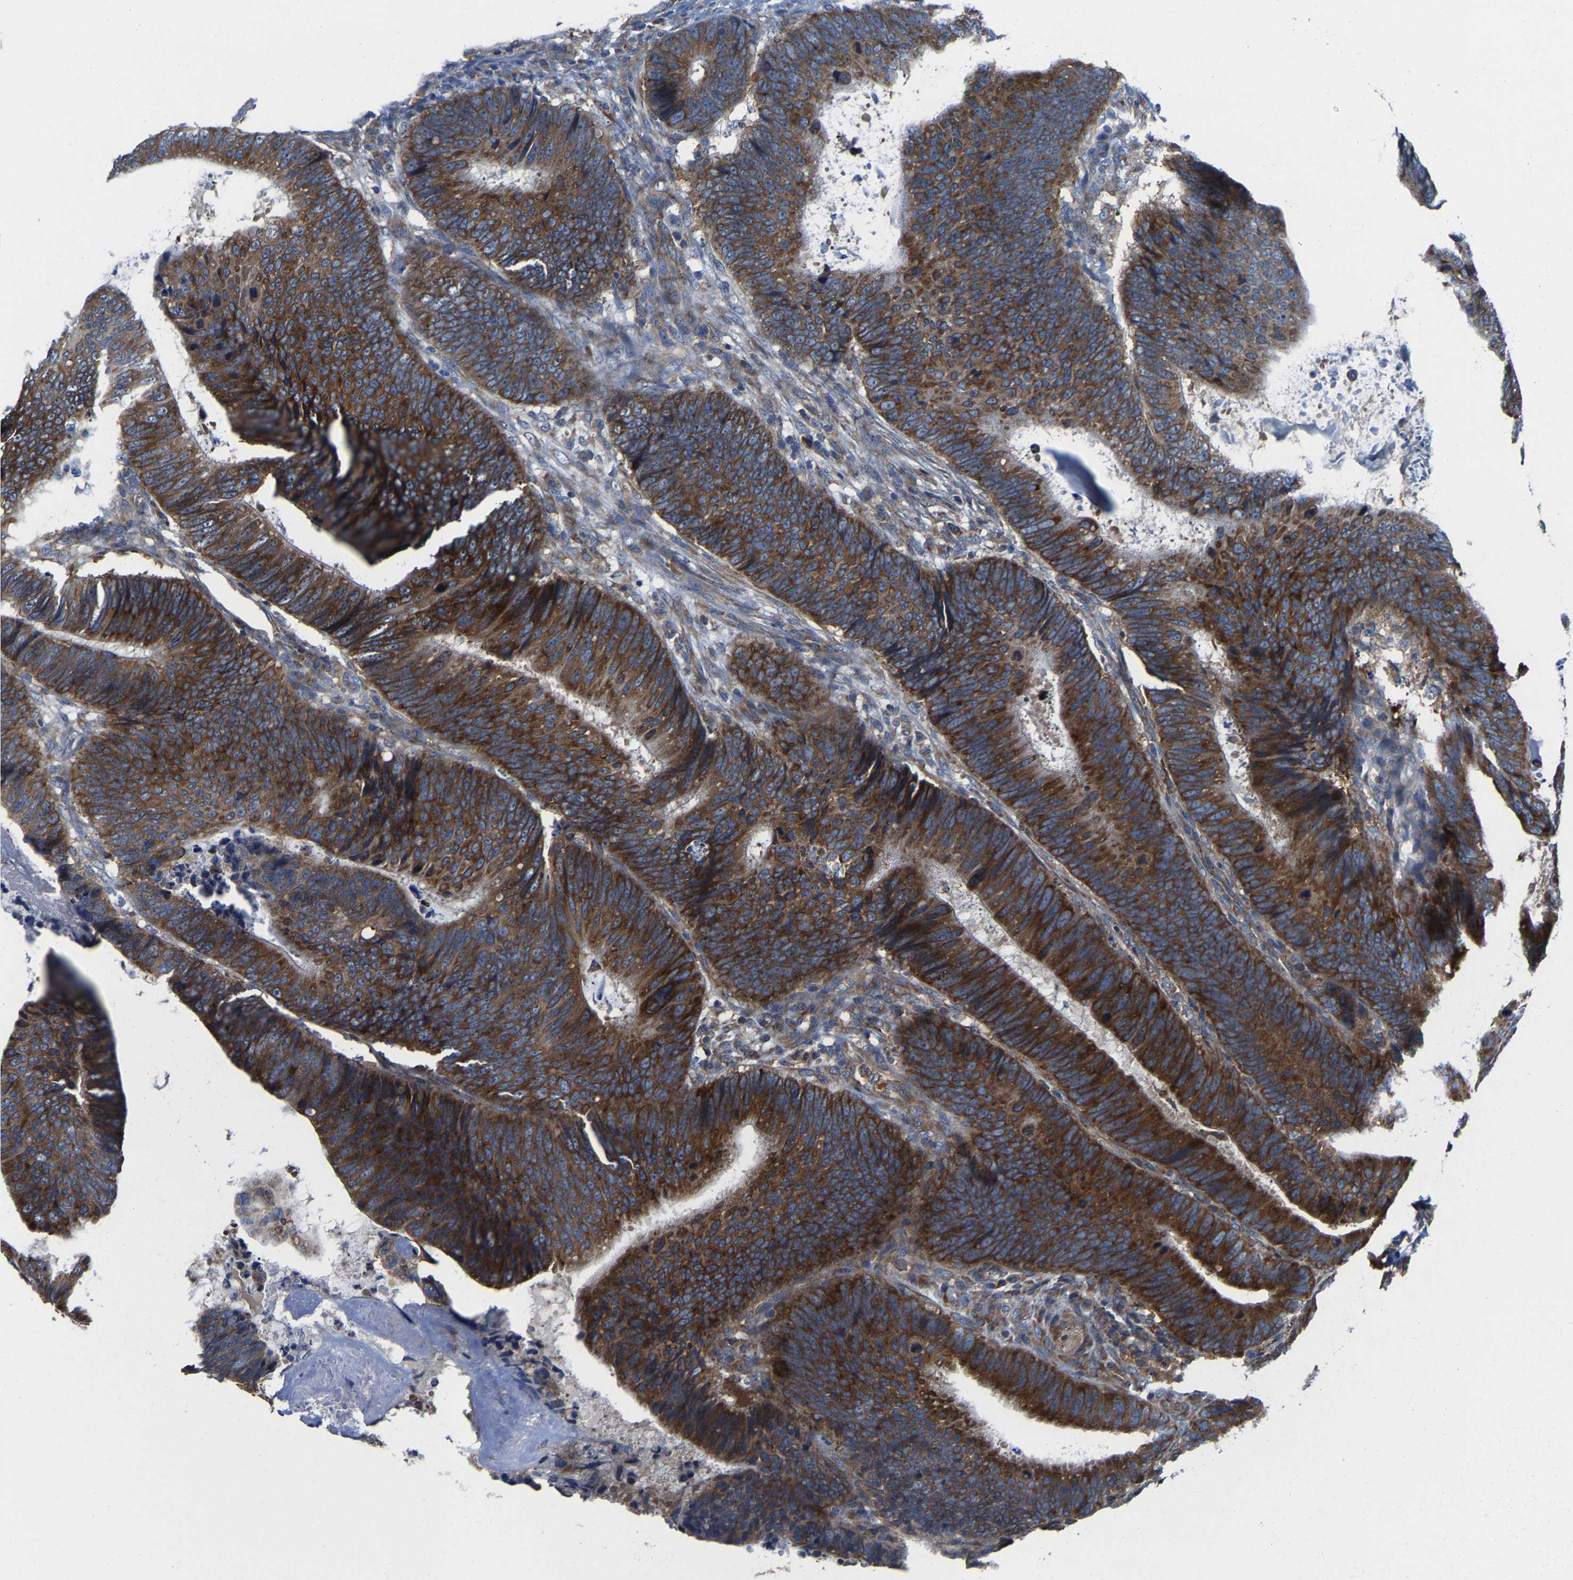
{"staining": {"intensity": "strong", "quantity": ">75%", "location": "cytoplasmic/membranous"}, "tissue": "colorectal cancer", "cell_type": "Tumor cells", "image_type": "cancer", "snomed": [{"axis": "morphology", "description": "Adenocarcinoma, NOS"}, {"axis": "topography", "description": "Colon"}], "caption": "Approximately >75% of tumor cells in adenocarcinoma (colorectal) display strong cytoplasmic/membranous protein expression as visualized by brown immunohistochemical staining.", "gene": "G3BP2", "patient": {"sex": "male", "age": 56}}